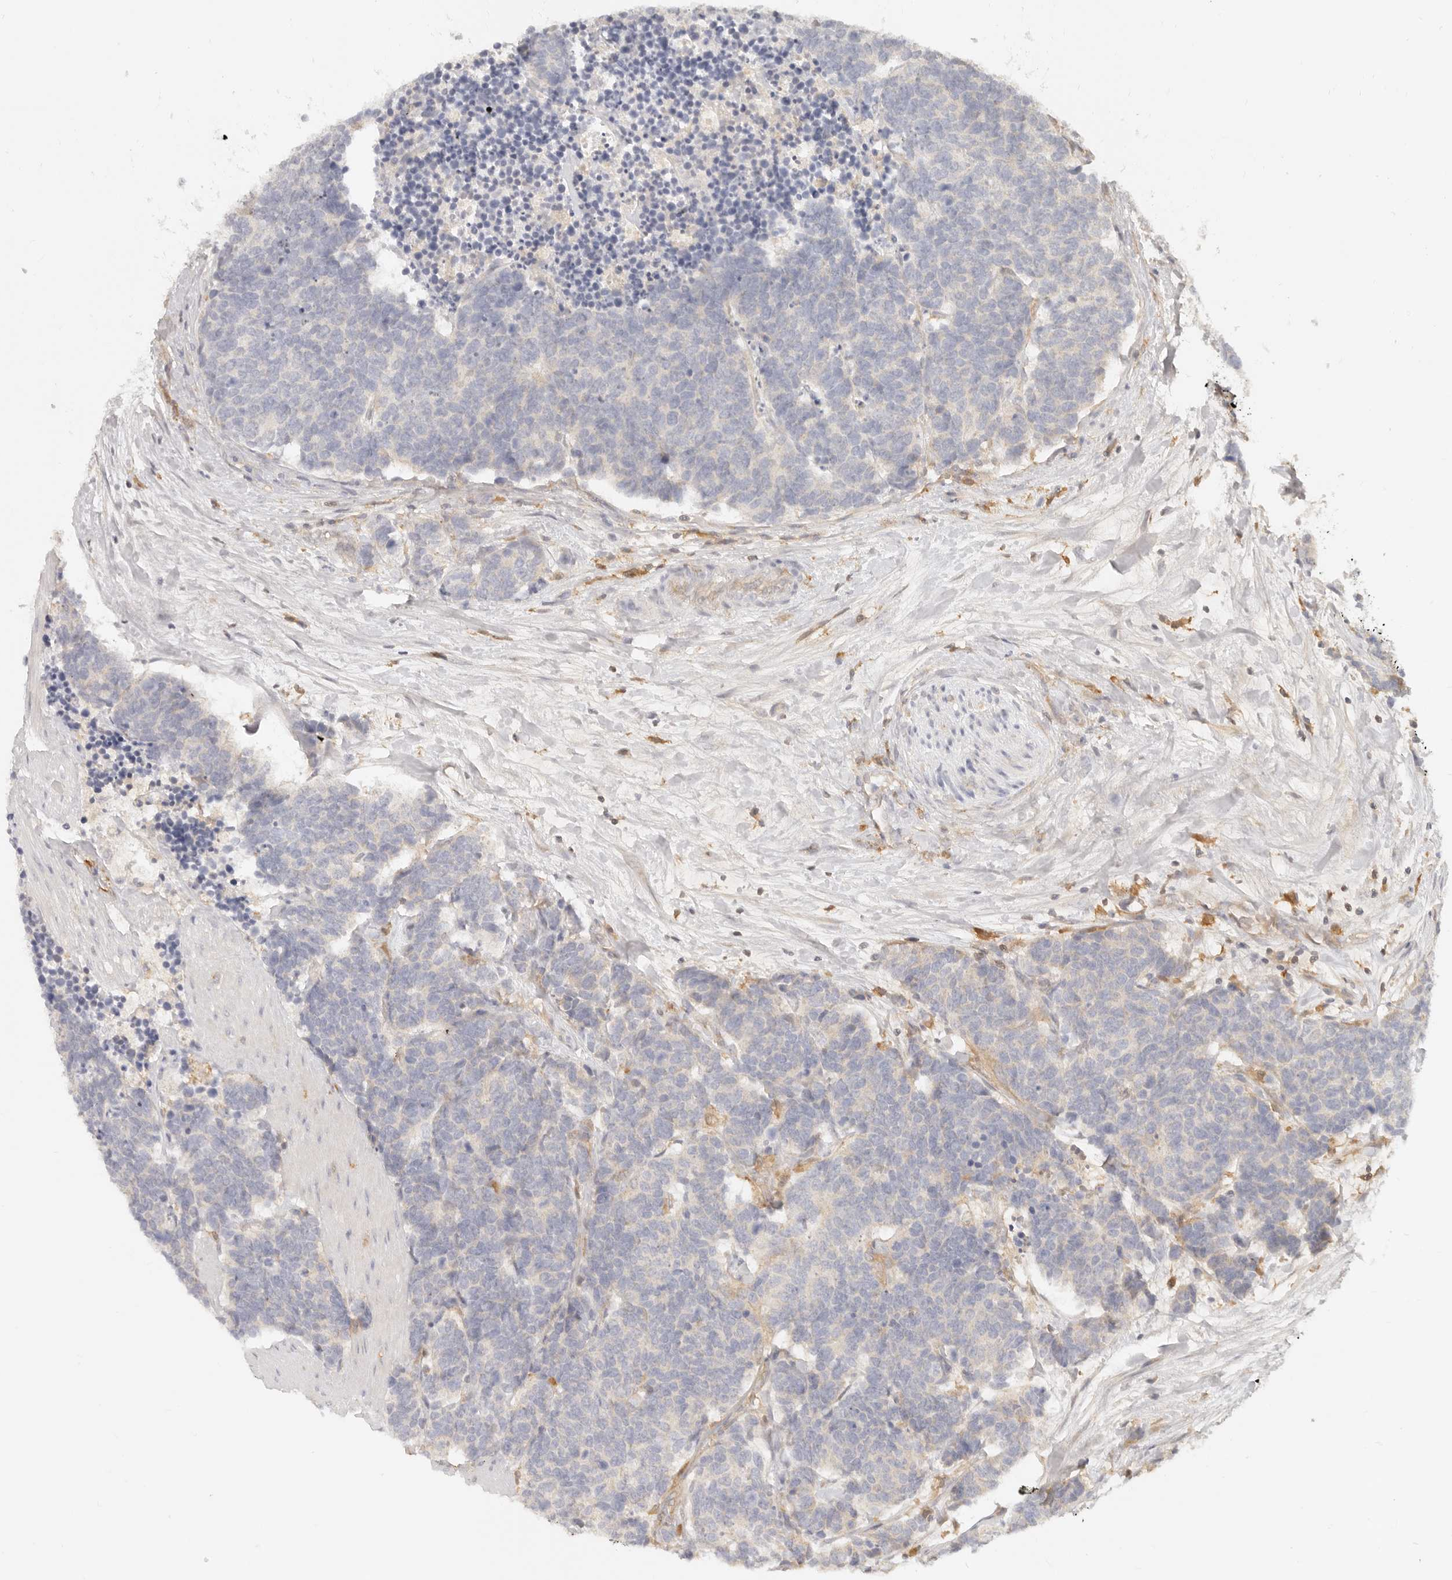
{"staining": {"intensity": "negative", "quantity": "none", "location": "none"}, "tissue": "carcinoid", "cell_type": "Tumor cells", "image_type": "cancer", "snomed": [{"axis": "morphology", "description": "Carcinoma, NOS"}, {"axis": "morphology", "description": "Carcinoid, malignant, NOS"}, {"axis": "topography", "description": "Urinary bladder"}], "caption": "IHC histopathology image of carcinoma stained for a protein (brown), which exhibits no staining in tumor cells.", "gene": "NECAP2", "patient": {"sex": "male", "age": 57}}